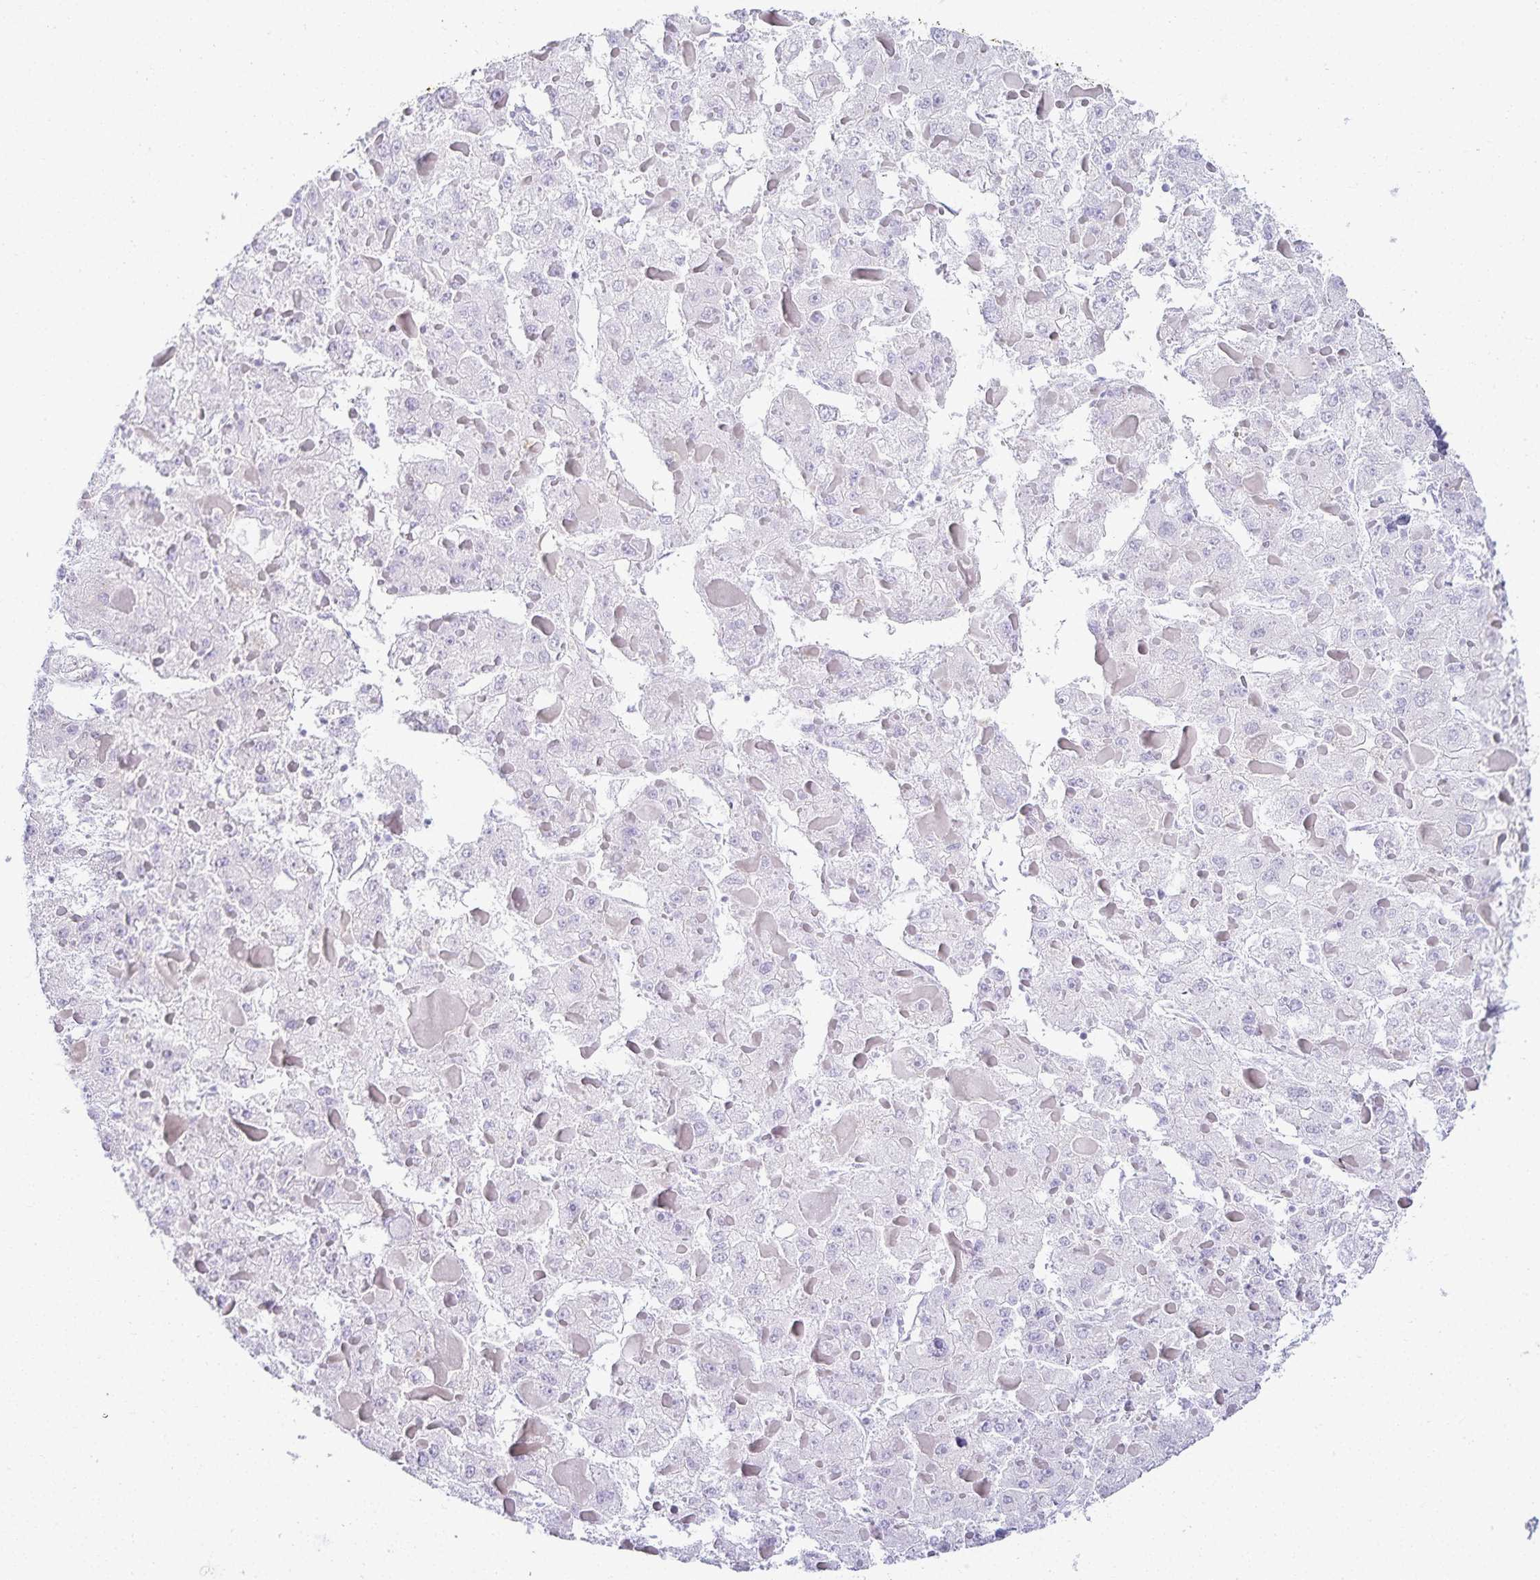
{"staining": {"intensity": "negative", "quantity": "none", "location": "none"}, "tissue": "liver cancer", "cell_type": "Tumor cells", "image_type": "cancer", "snomed": [{"axis": "morphology", "description": "Carcinoma, Hepatocellular, NOS"}, {"axis": "topography", "description": "Liver"}], "caption": "IHC of human liver cancer reveals no staining in tumor cells. (Stains: DAB immunohistochemistry (IHC) with hematoxylin counter stain, Microscopy: brightfield microscopy at high magnification).", "gene": "GP2", "patient": {"sex": "female", "age": 73}}